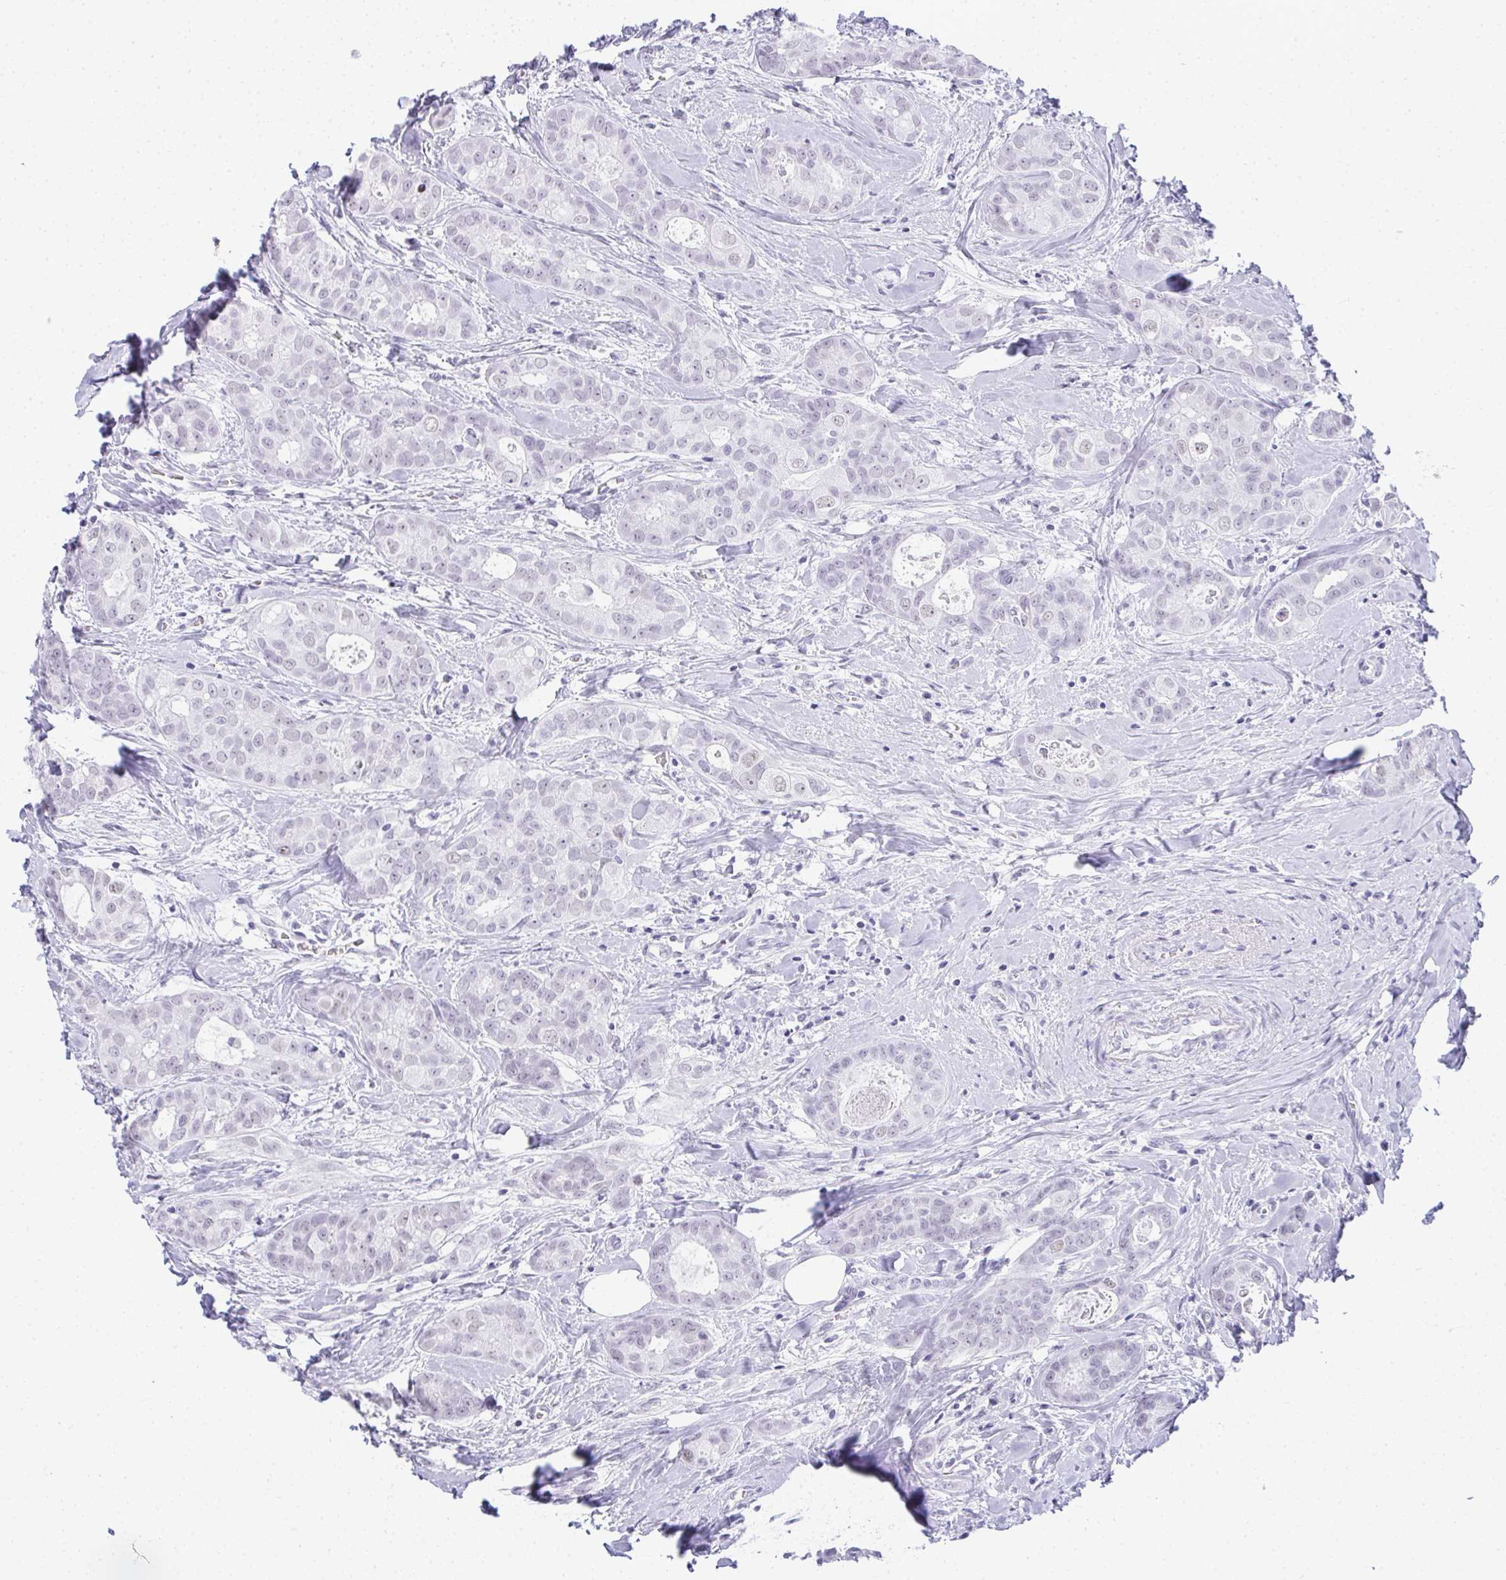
{"staining": {"intensity": "negative", "quantity": "none", "location": "none"}, "tissue": "breast cancer", "cell_type": "Tumor cells", "image_type": "cancer", "snomed": [{"axis": "morphology", "description": "Duct carcinoma"}, {"axis": "topography", "description": "Breast"}], "caption": "This is an immunohistochemistry (IHC) image of breast infiltrating ductal carcinoma. There is no staining in tumor cells.", "gene": "PLA2G1B", "patient": {"sex": "female", "age": 45}}